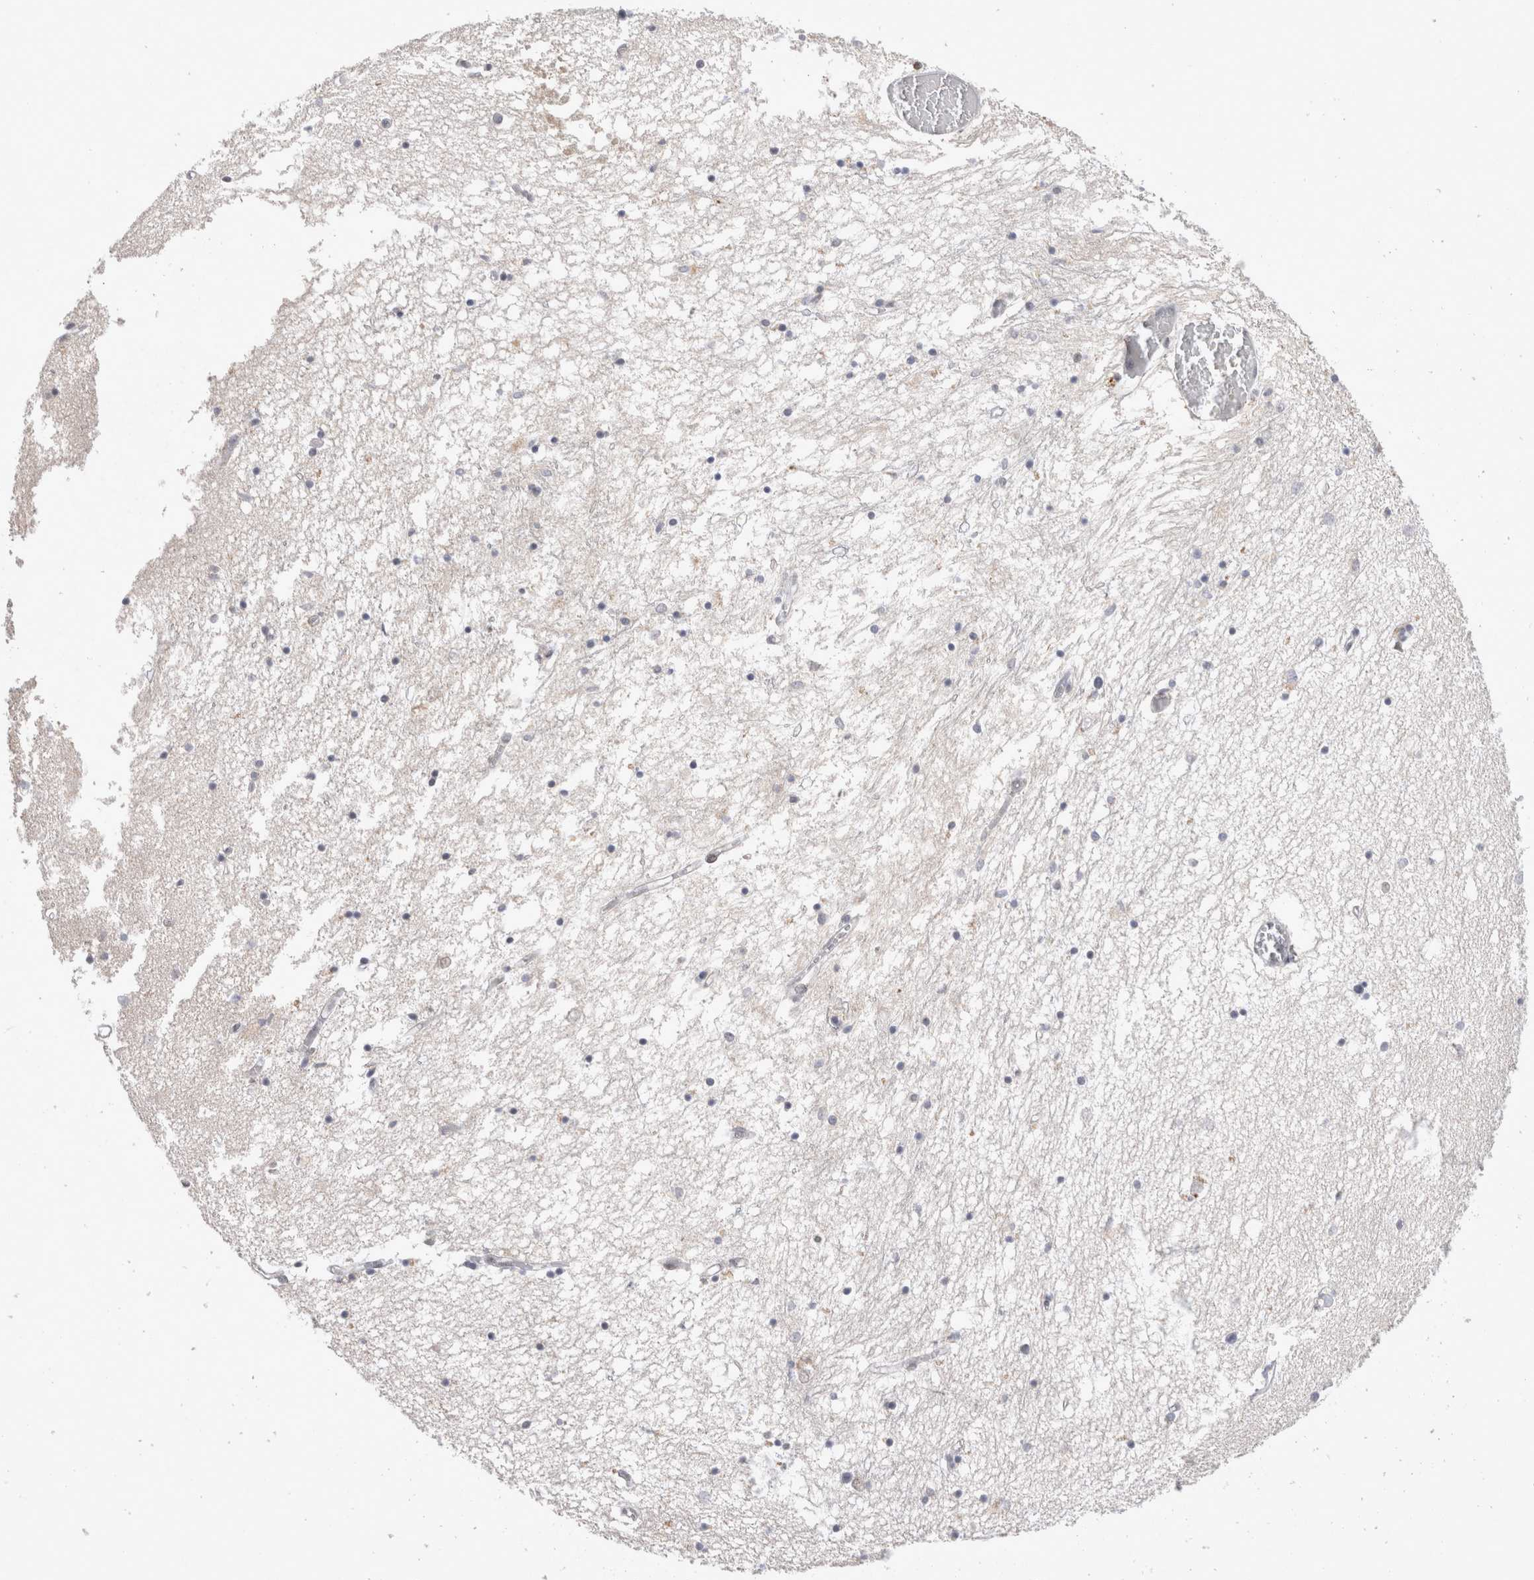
{"staining": {"intensity": "weak", "quantity": "<25%", "location": "cytoplasmic/membranous"}, "tissue": "hippocampus", "cell_type": "Glial cells", "image_type": "normal", "snomed": [{"axis": "morphology", "description": "Normal tissue, NOS"}, {"axis": "topography", "description": "Hippocampus"}], "caption": "Immunohistochemical staining of benign hippocampus reveals no significant expression in glial cells. The staining was performed using DAB (3,3'-diaminobenzidine) to visualize the protein expression in brown, while the nuclei were stained in blue with hematoxylin (Magnification: 20x).", "gene": "MRPL37", "patient": {"sex": "male", "age": 70}}